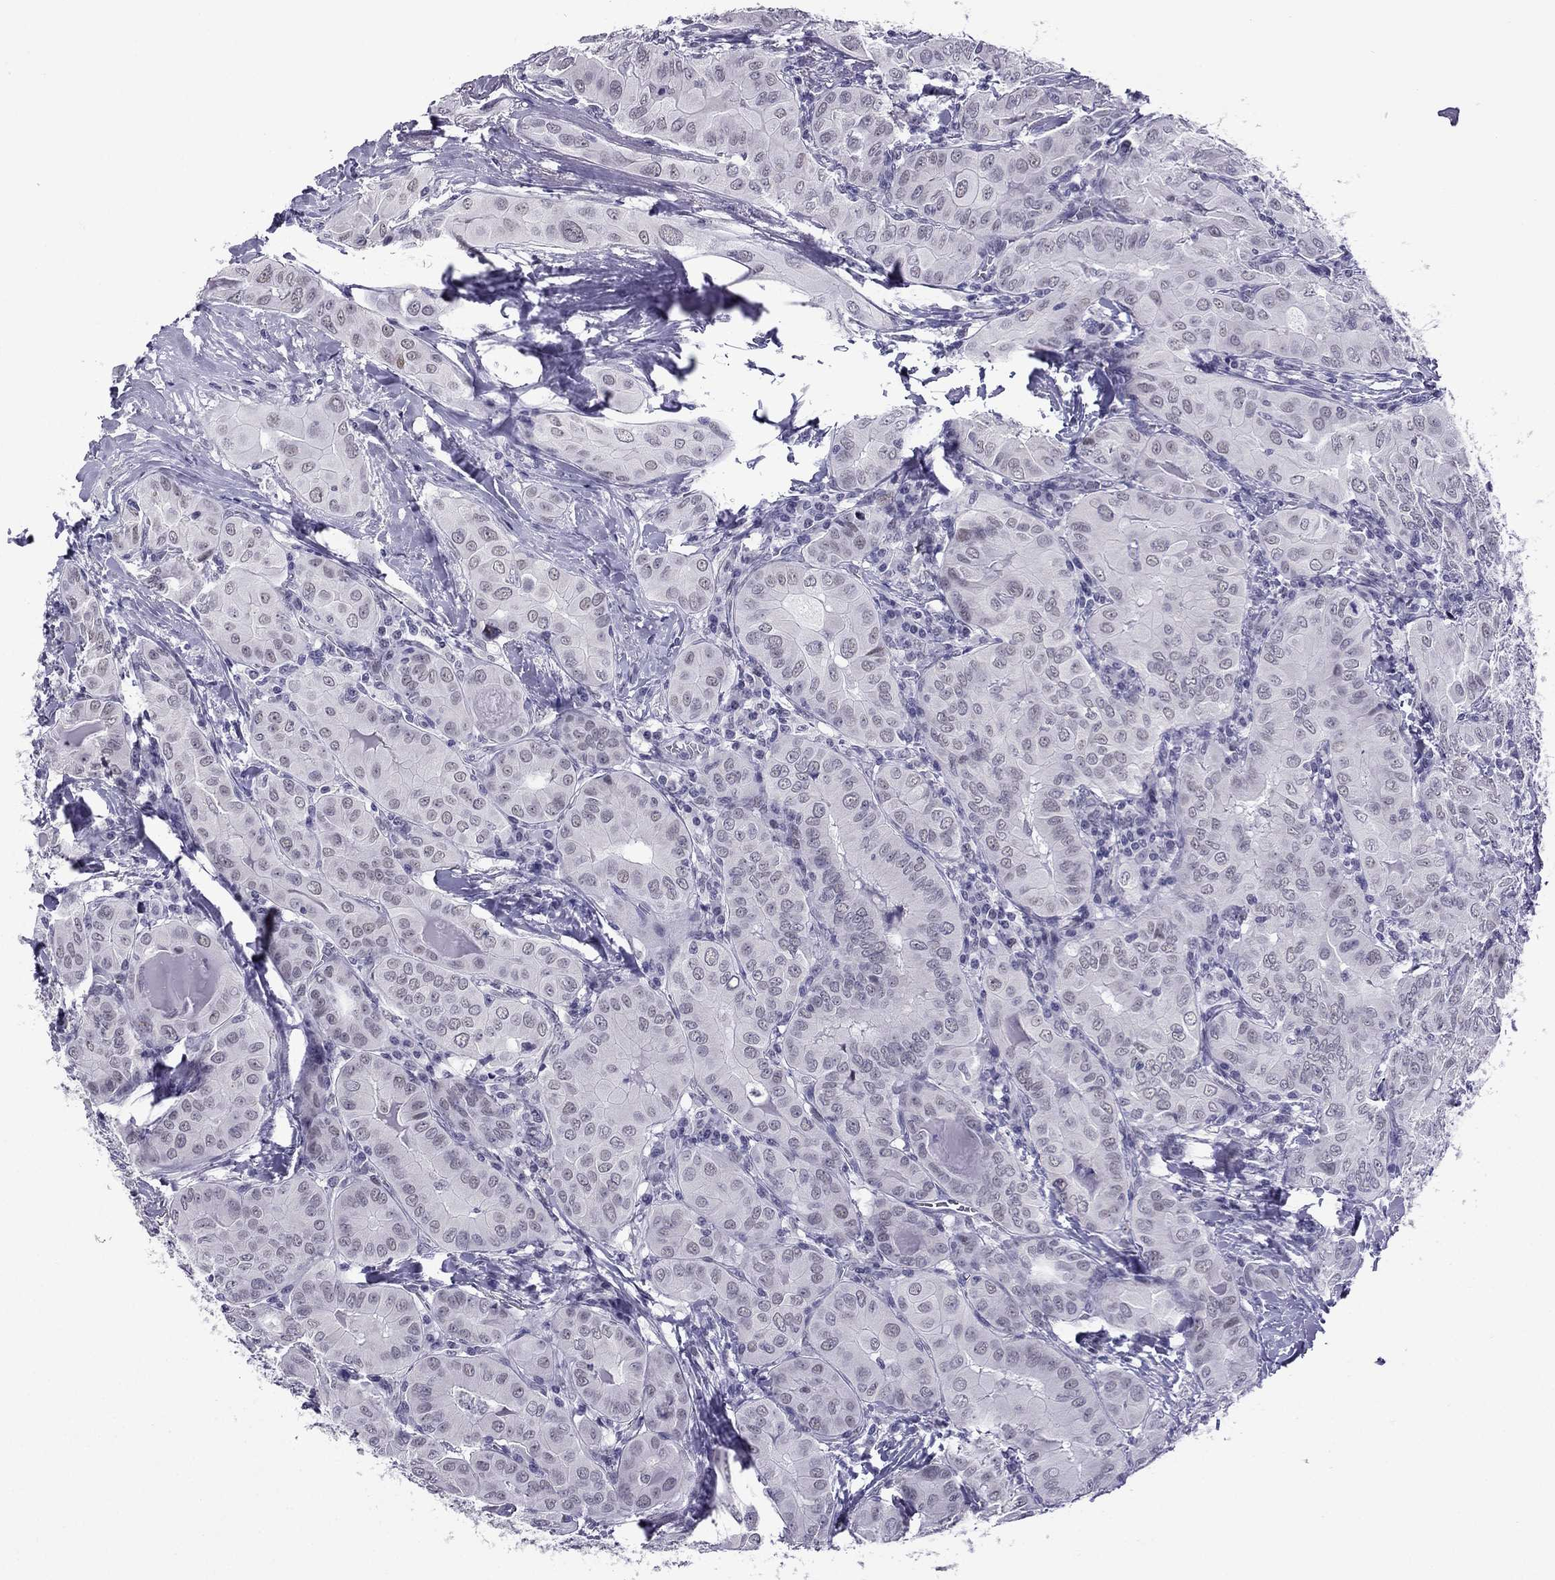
{"staining": {"intensity": "weak", "quantity": "<25%", "location": "nuclear"}, "tissue": "thyroid cancer", "cell_type": "Tumor cells", "image_type": "cancer", "snomed": [{"axis": "morphology", "description": "Papillary adenocarcinoma, NOS"}, {"axis": "topography", "description": "Thyroid gland"}], "caption": "A histopathology image of thyroid papillary adenocarcinoma stained for a protein shows no brown staining in tumor cells.", "gene": "MYLK3", "patient": {"sex": "female", "age": 37}}